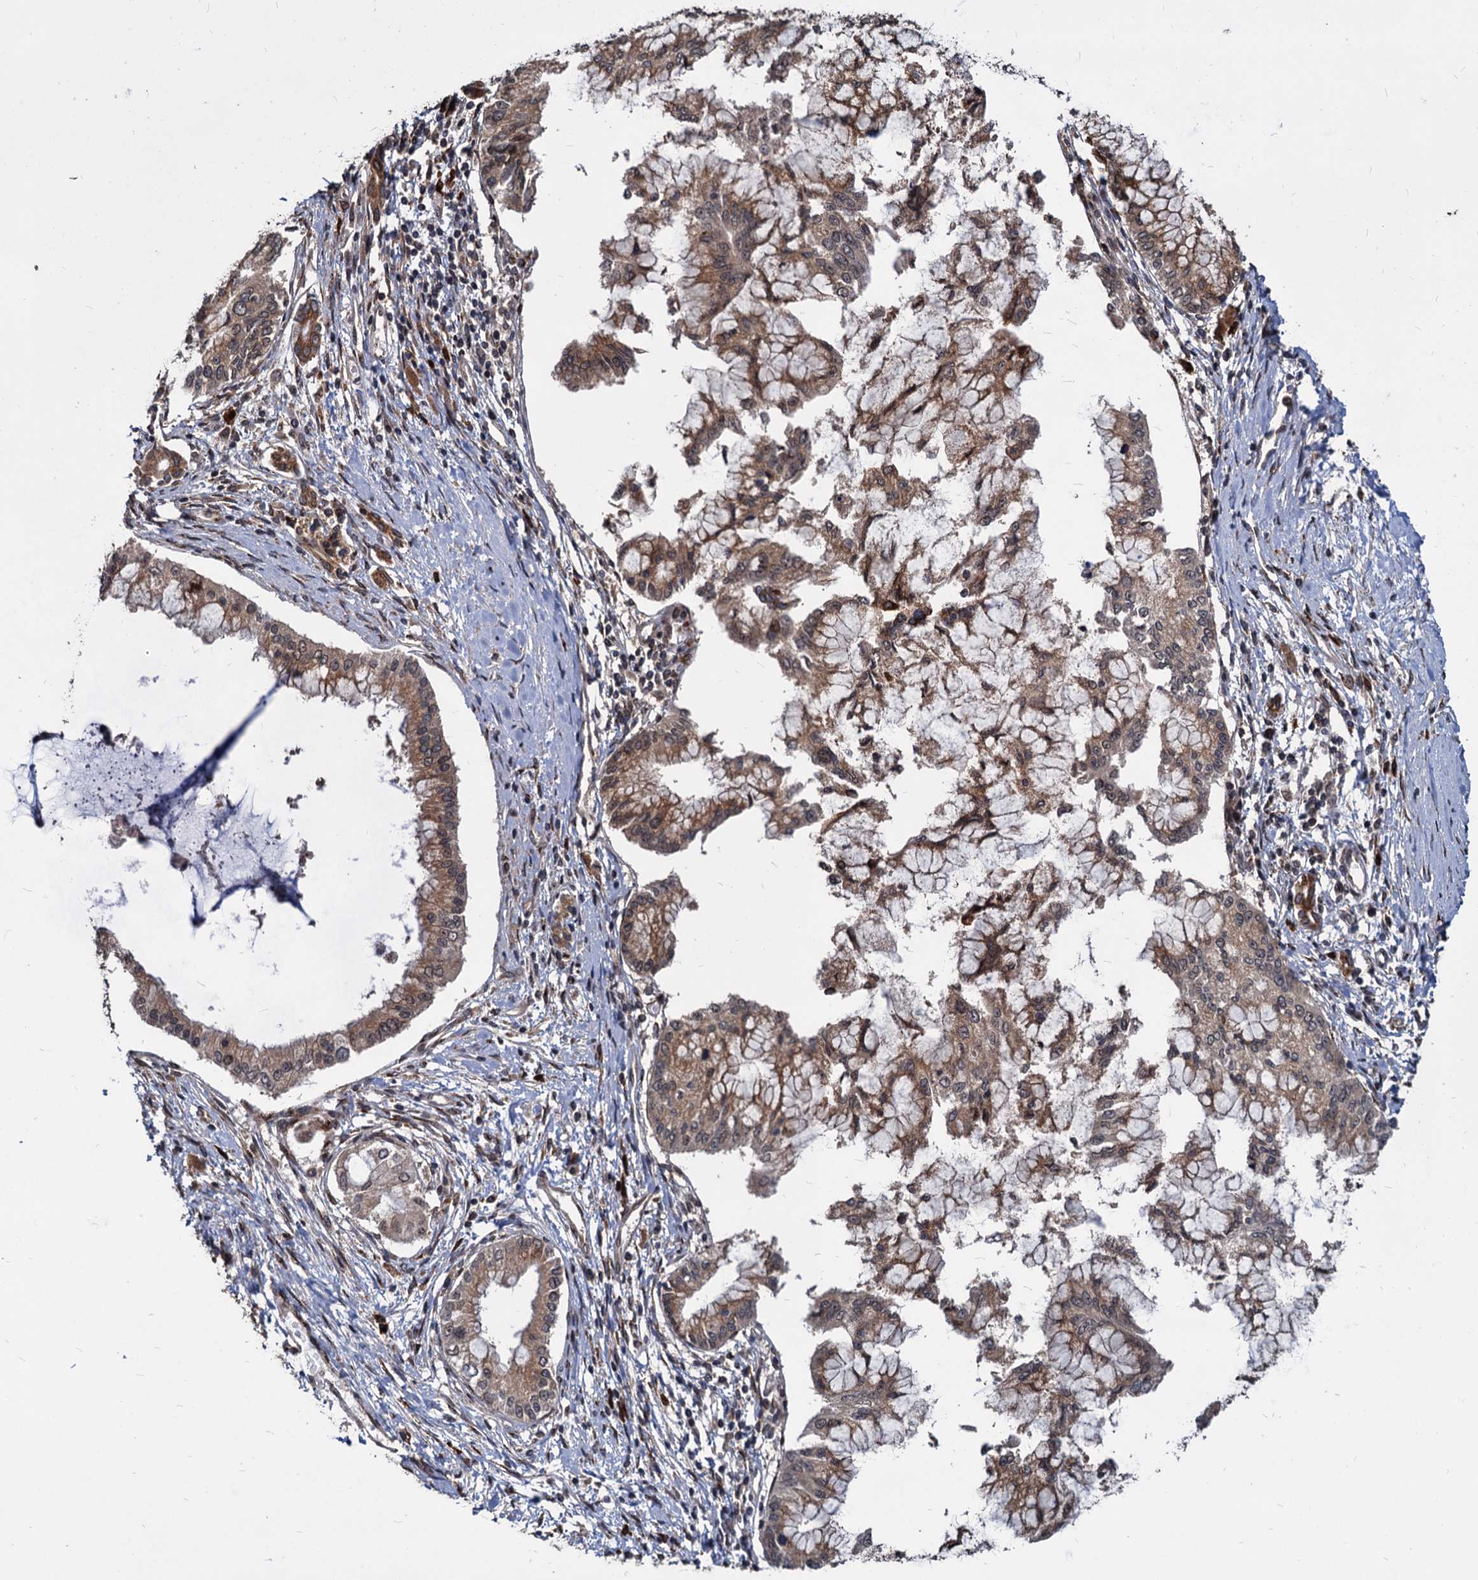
{"staining": {"intensity": "moderate", "quantity": ">75%", "location": "cytoplasmic/membranous"}, "tissue": "pancreatic cancer", "cell_type": "Tumor cells", "image_type": "cancer", "snomed": [{"axis": "morphology", "description": "Adenocarcinoma, NOS"}, {"axis": "topography", "description": "Pancreas"}], "caption": "IHC of pancreatic adenocarcinoma exhibits medium levels of moderate cytoplasmic/membranous positivity in approximately >75% of tumor cells. The staining was performed using DAB, with brown indicating positive protein expression. Nuclei are stained blue with hematoxylin.", "gene": "SAAL1", "patient": {"sex": "male", "age": 46}}